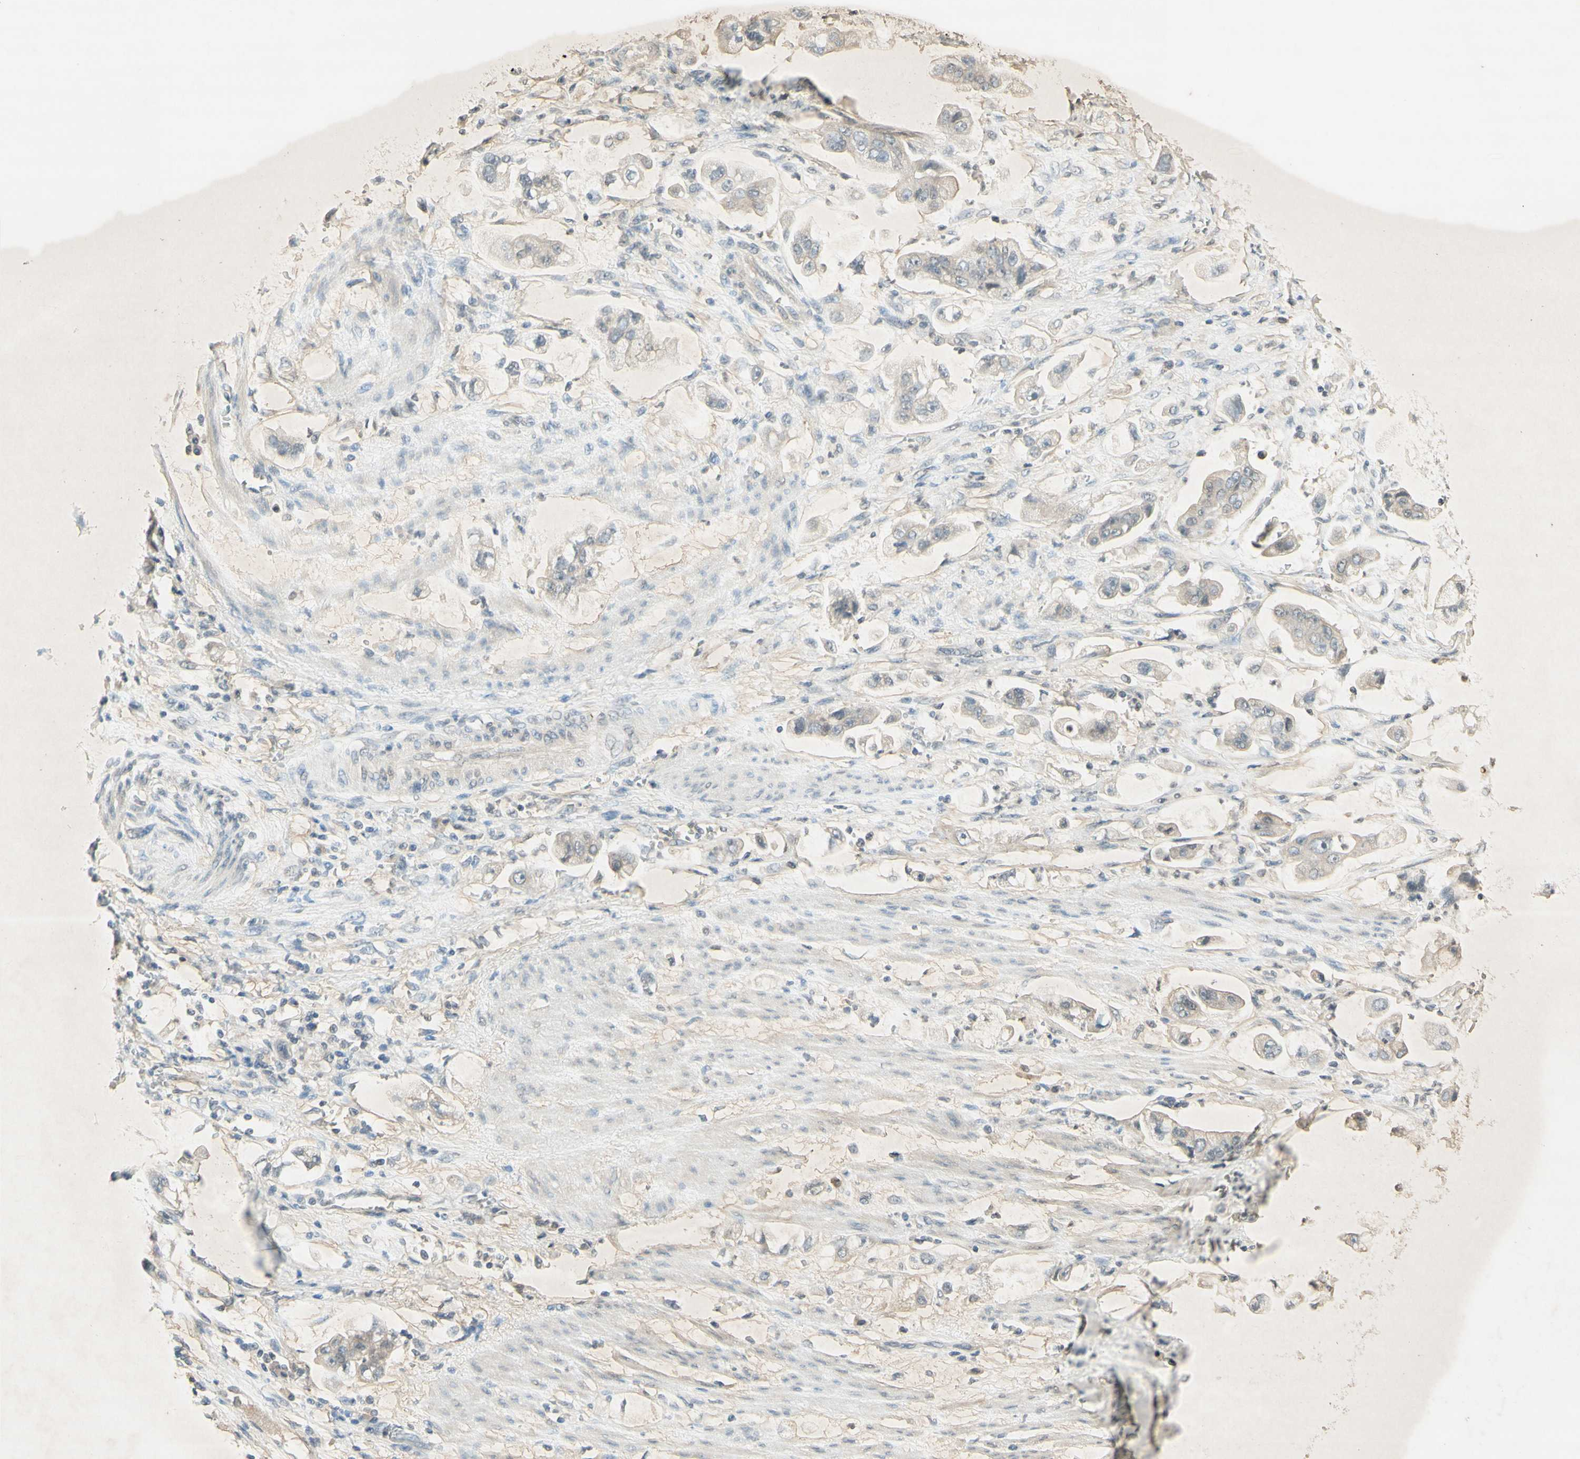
{"staining": {"intensity": "negative", "quantity": "none", "location": "none"}, "tissue": "stomach cancer", "cell_type": "Tumor cells", "image_type": "cancer", "snomed": [{"axis": "morphology", "description": "Adenocarcinoma, NOS"}, {"axis": "topography", "description": "Stomach"}], "caption": "Stomach adenocarcinoma stained for a protein using IHC demonstrates no staining tumor cells.", "gene": "GLI1", "patient": {"sex": "male", "age": 62}}